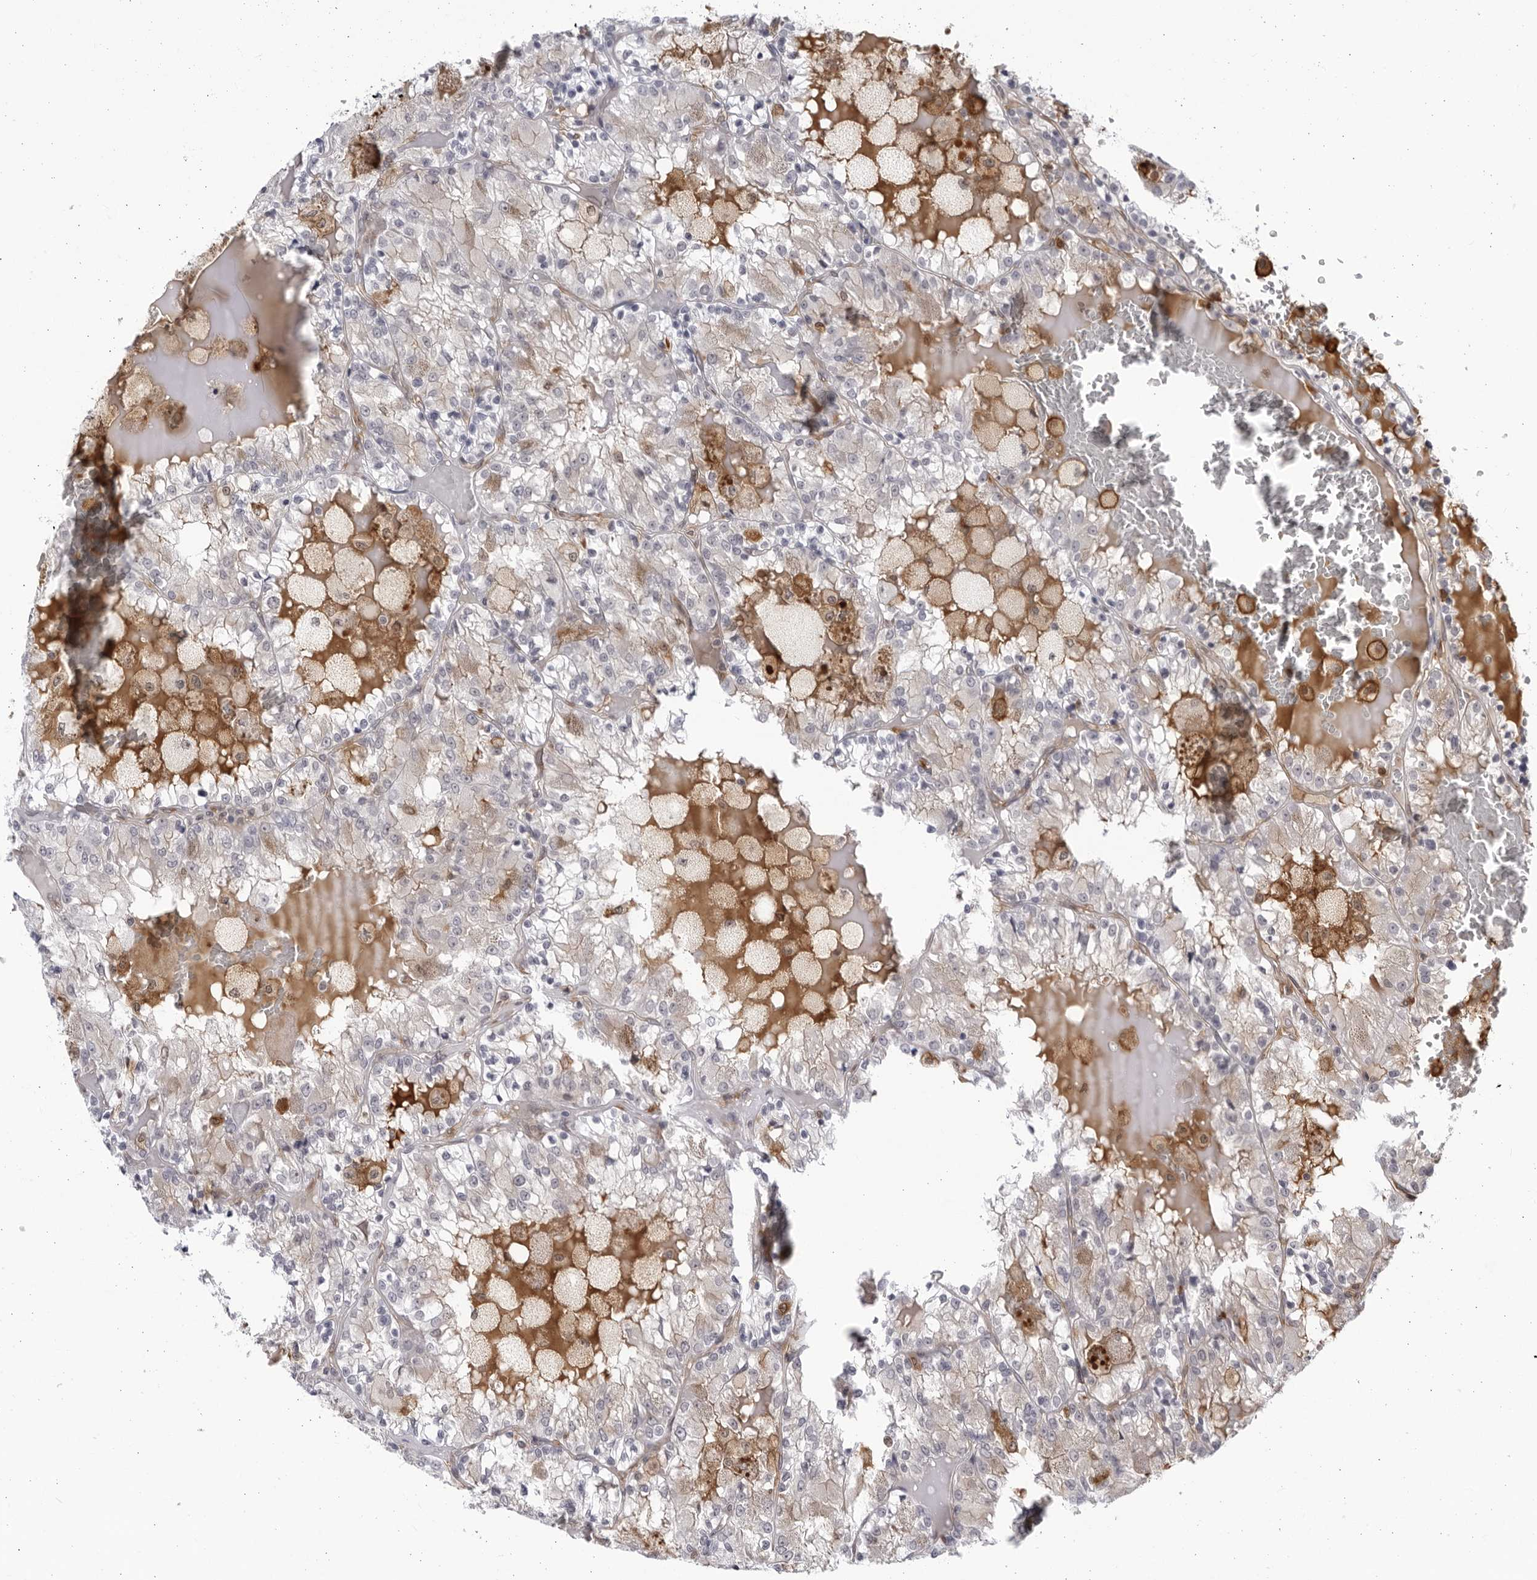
{"staining": {"intensity": "negative", "quantity": "none", "location": "none"}, "tissue": "renal cancer", "cell_type": "Tumor cells", "image_type": "cancer", "snomed": [{"axis": "morphology", "description": "Adenocarcinoma, NOS"}, {"axis": "topography", "description": "Kidney"}], "caption": "An image of human adenocarcinoma (renal) is negative for staining in tumor cells.", "gene": "BMP2K", "patient": {"sex": "female", "age": 56}}